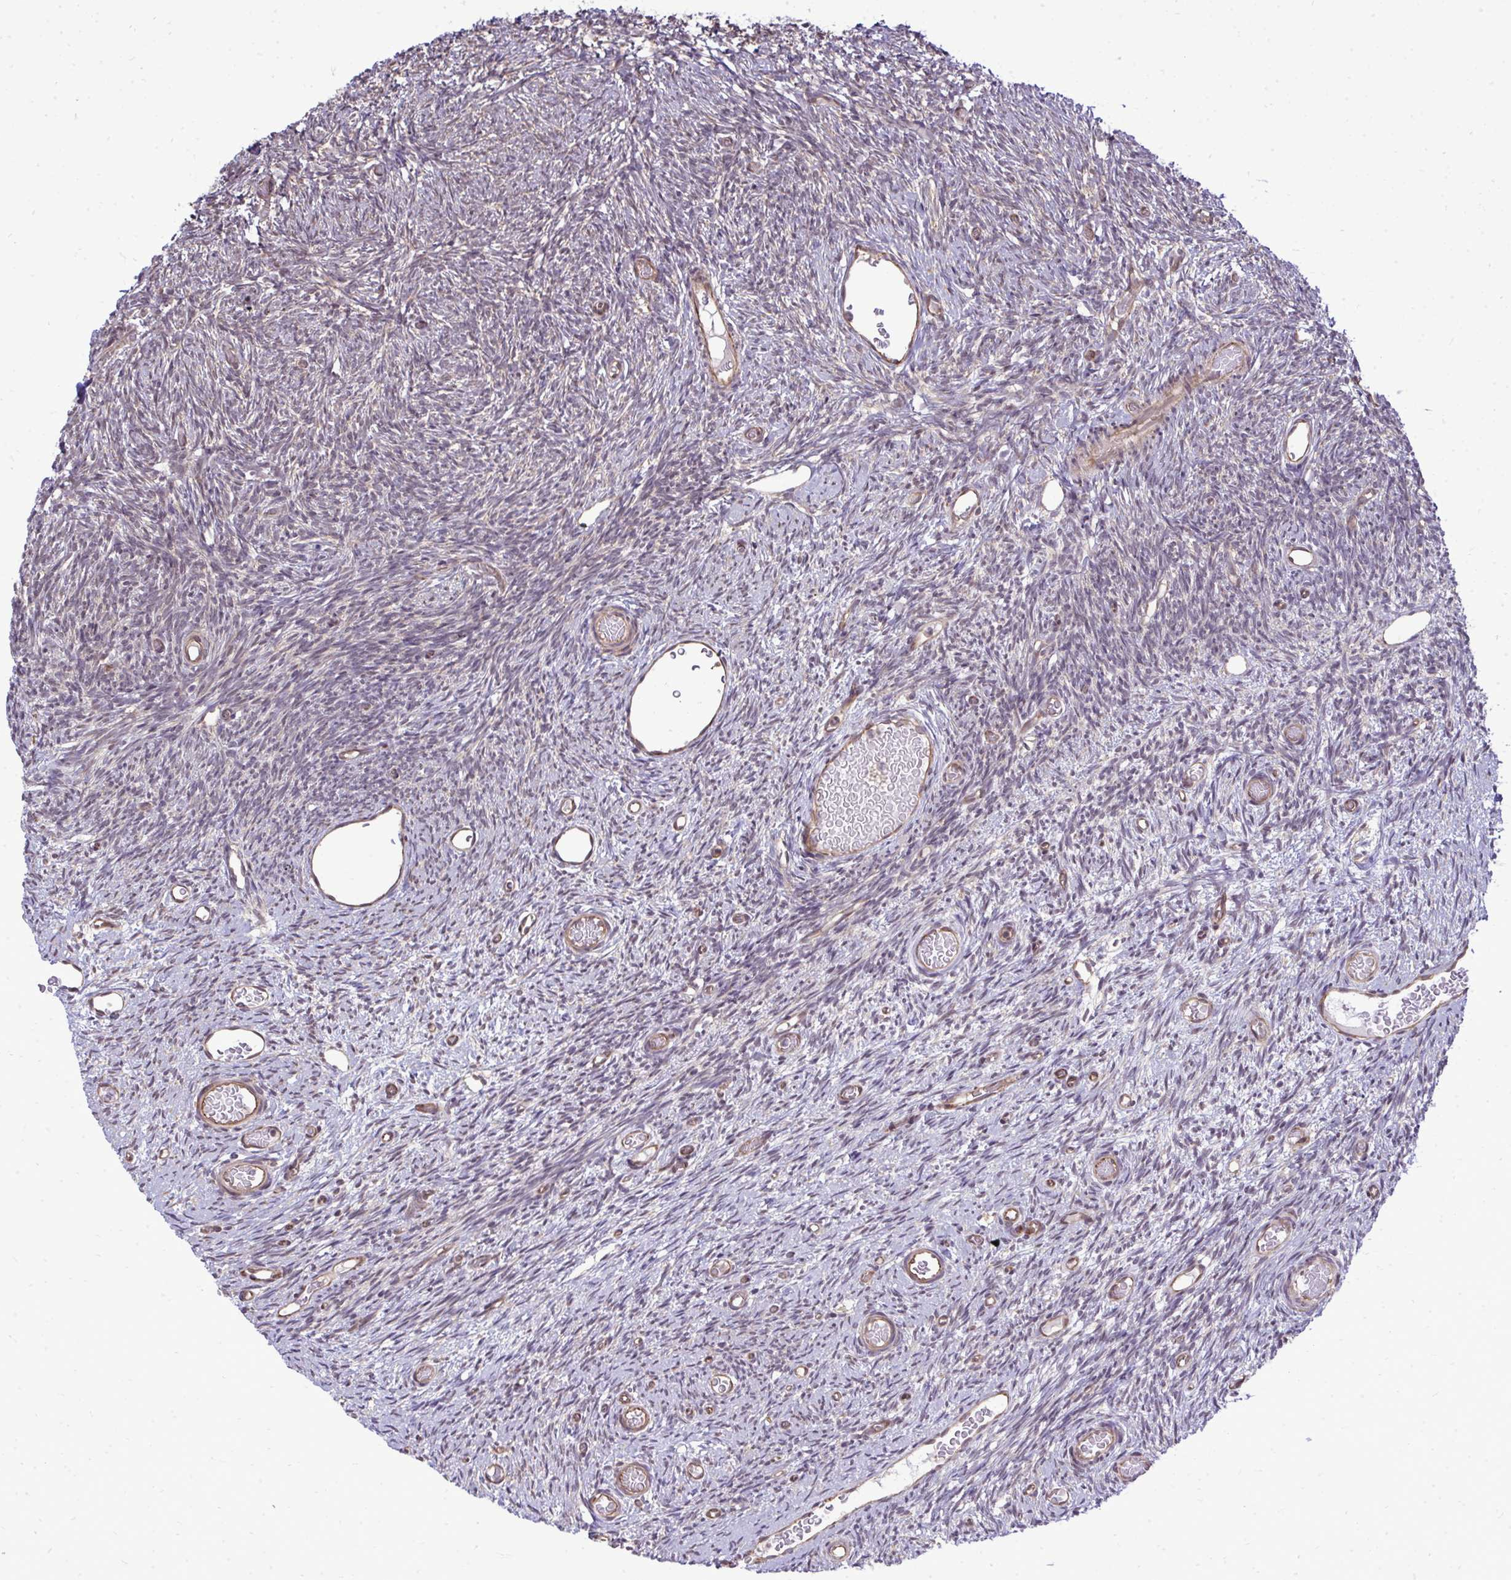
{"staining": {"intensity": "weak", "quantity": "<25%", "location": "cytoplasmic/membranous"}, "tissue": "ovary", "cell_type": "Ovarian stroma cells", "image_type": "normal", "snomed": [{"axis": "morphology", "description": "Normal tissue, NOS"}, {"axis": "topography", "description": "Ovary"}], "caption": "This is an IHC image of normal human ovary. There is no positivity in ovarian stroma cells.", "gene": "FUT10", "patient": {"sex": "female", "age": 39}}